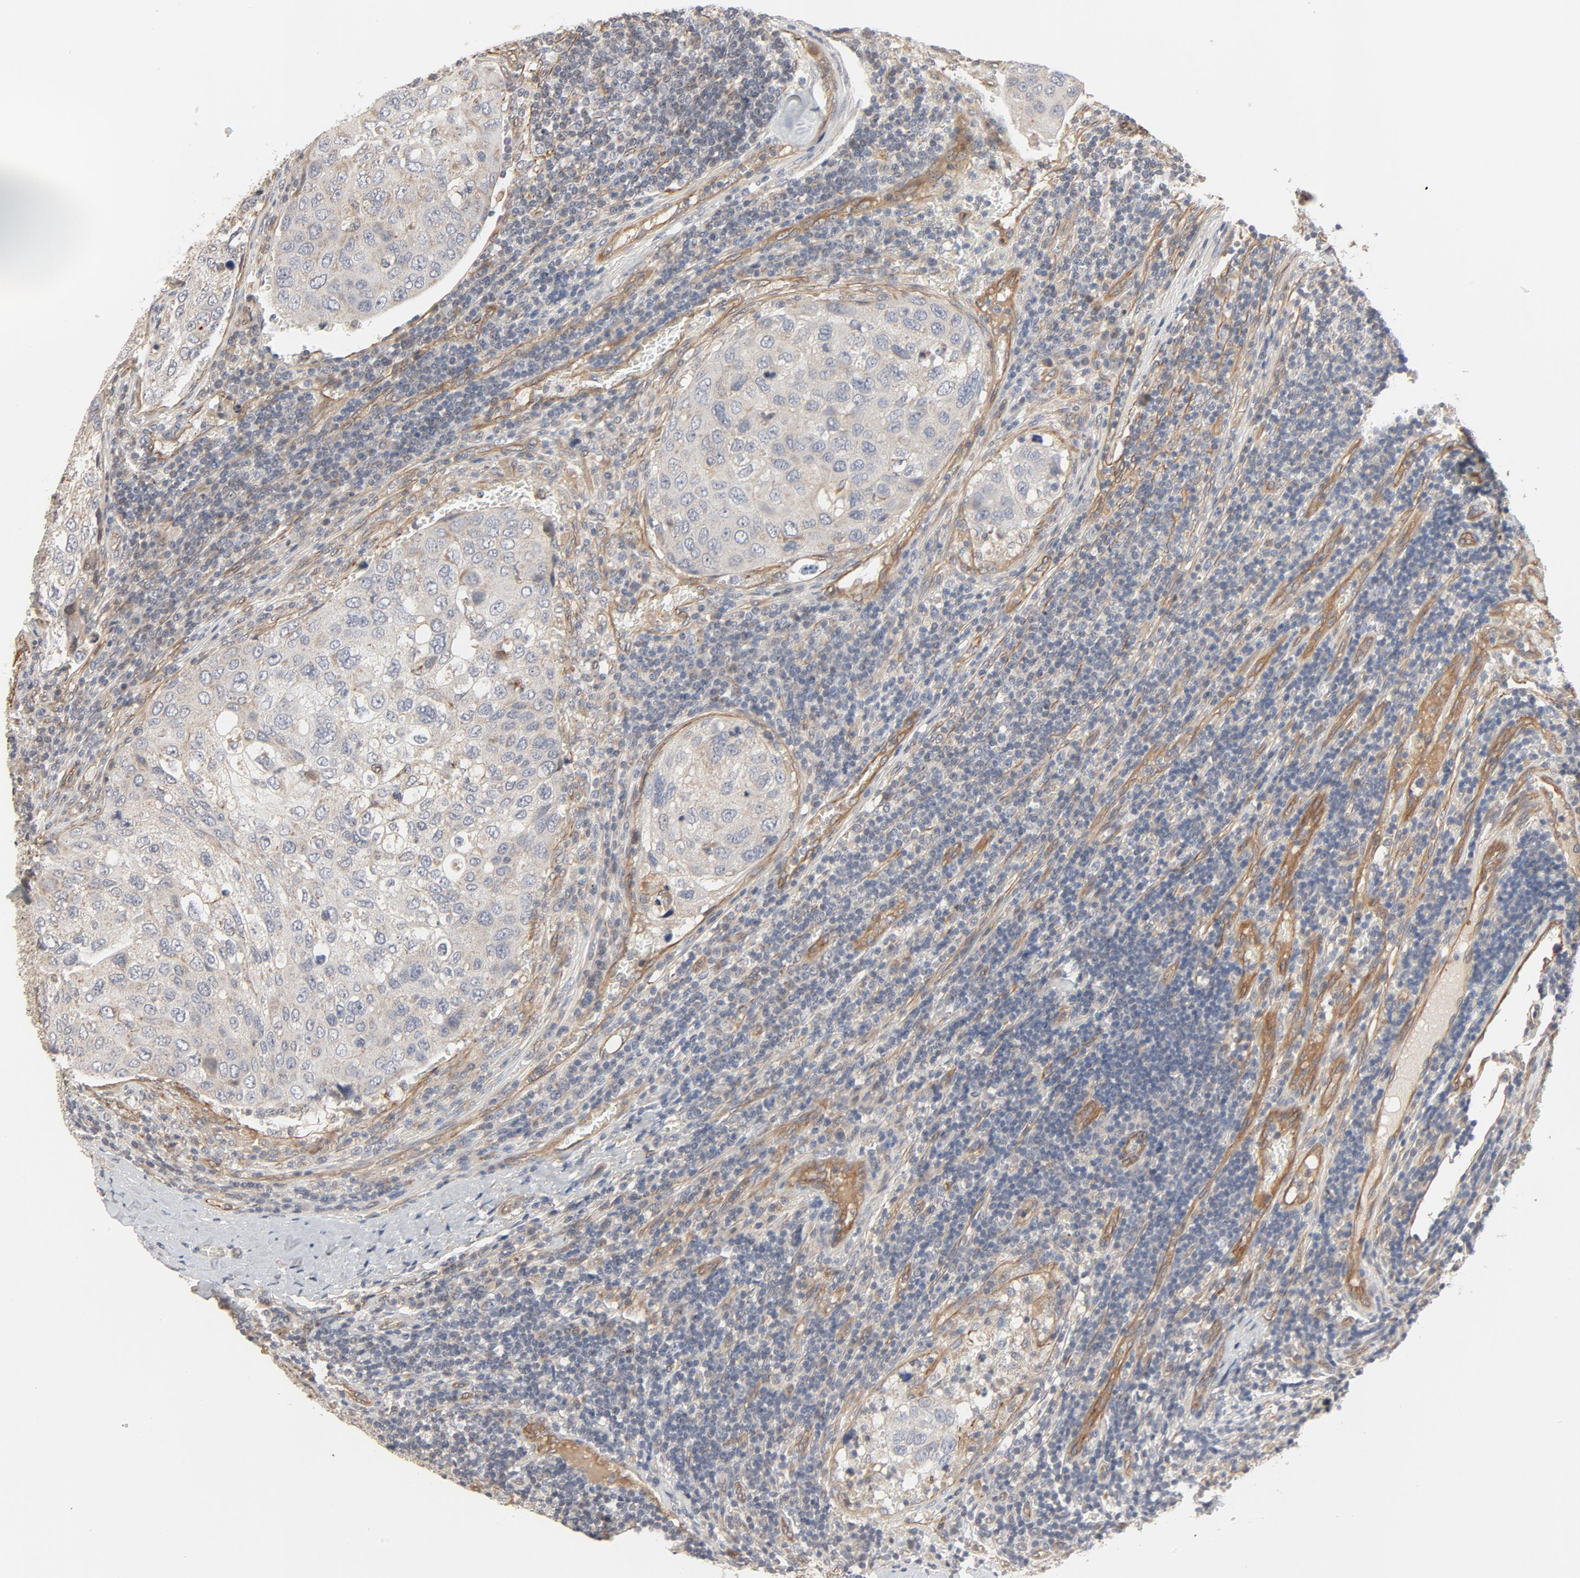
{"staining": {"intensity": "weak", "quantity": "25%-75%", "location": "cytoplasmic/membranous"}, "tissue": "urothelial cancer", "cell_type": "Tumor cells", "image_type": "cancer", "snomed": [{"axis": "morphology", "description": "Urothelial carcinoma, High grade"}, {"axis": "topography", "description": "Lymph node"}, {"axis": "topography", "description": "Urinary bladder"}], "caption": "Brown immunohistochemical staining in urothelial cancer displays weak cytoplasmic/membranous expression in approximately 25%-75% of tumor cells.", "gene": "TRIOBP", "patient": {"sex": "male", "age": 51}}